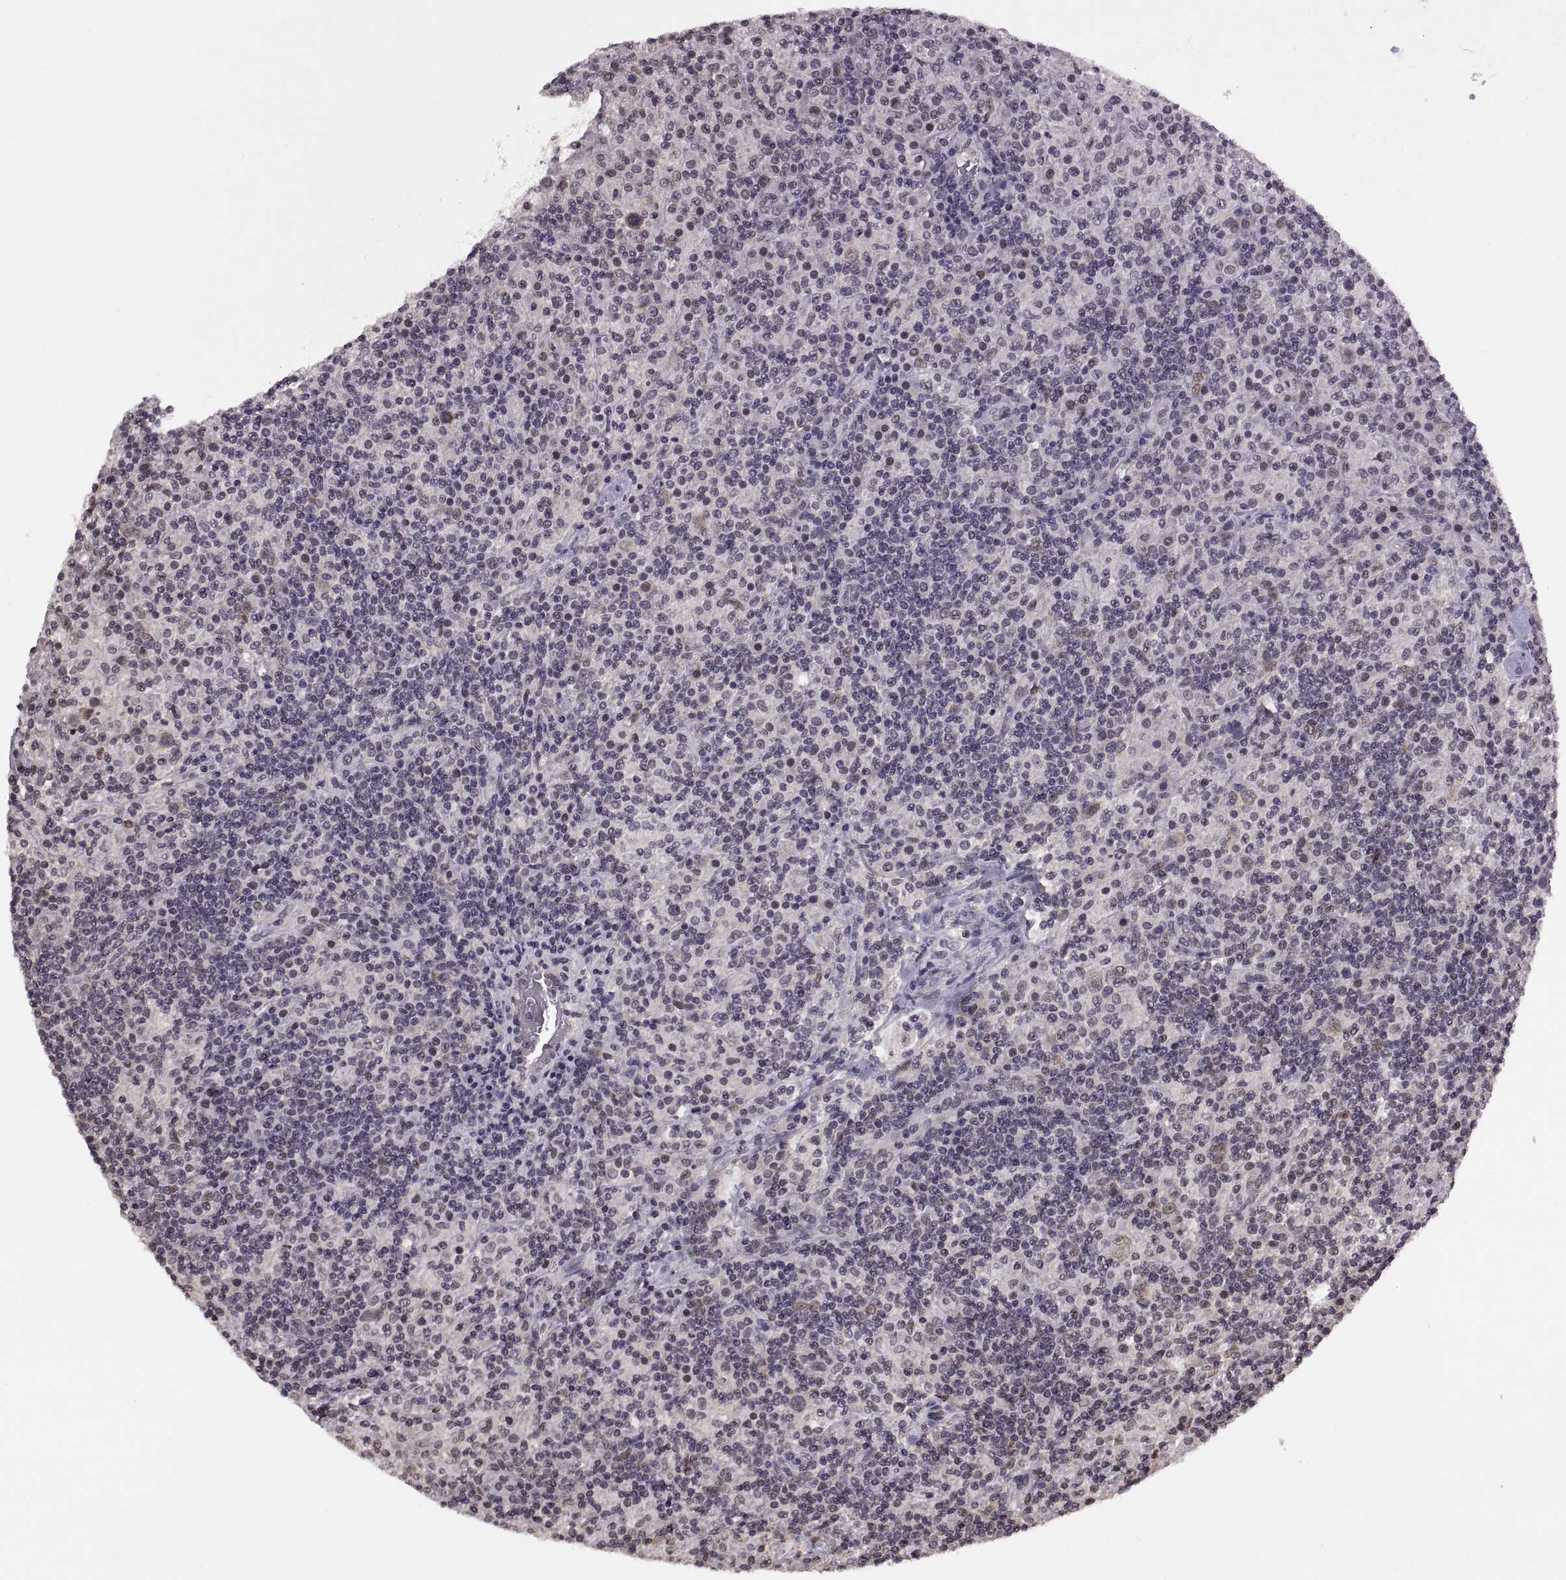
{"staining": {"intensity": "negative", "quantity": "none", "location": "none"}, "tissue": "lymphoma", "cell_type": "Tumor cells", "image_type": "cancer", "snomed": [{"axis": "morphology", "description": "Hodgkin's disease, NOS"}, {"axis": "topography", "description": "Lymph node"}], "caption": "DAB immunohistochemical staining of human Hodgkin's disease reveals no significant positivity in tumor cells.", "gene": "INTS3", "patient": {"sex": "male", "age": 70}}